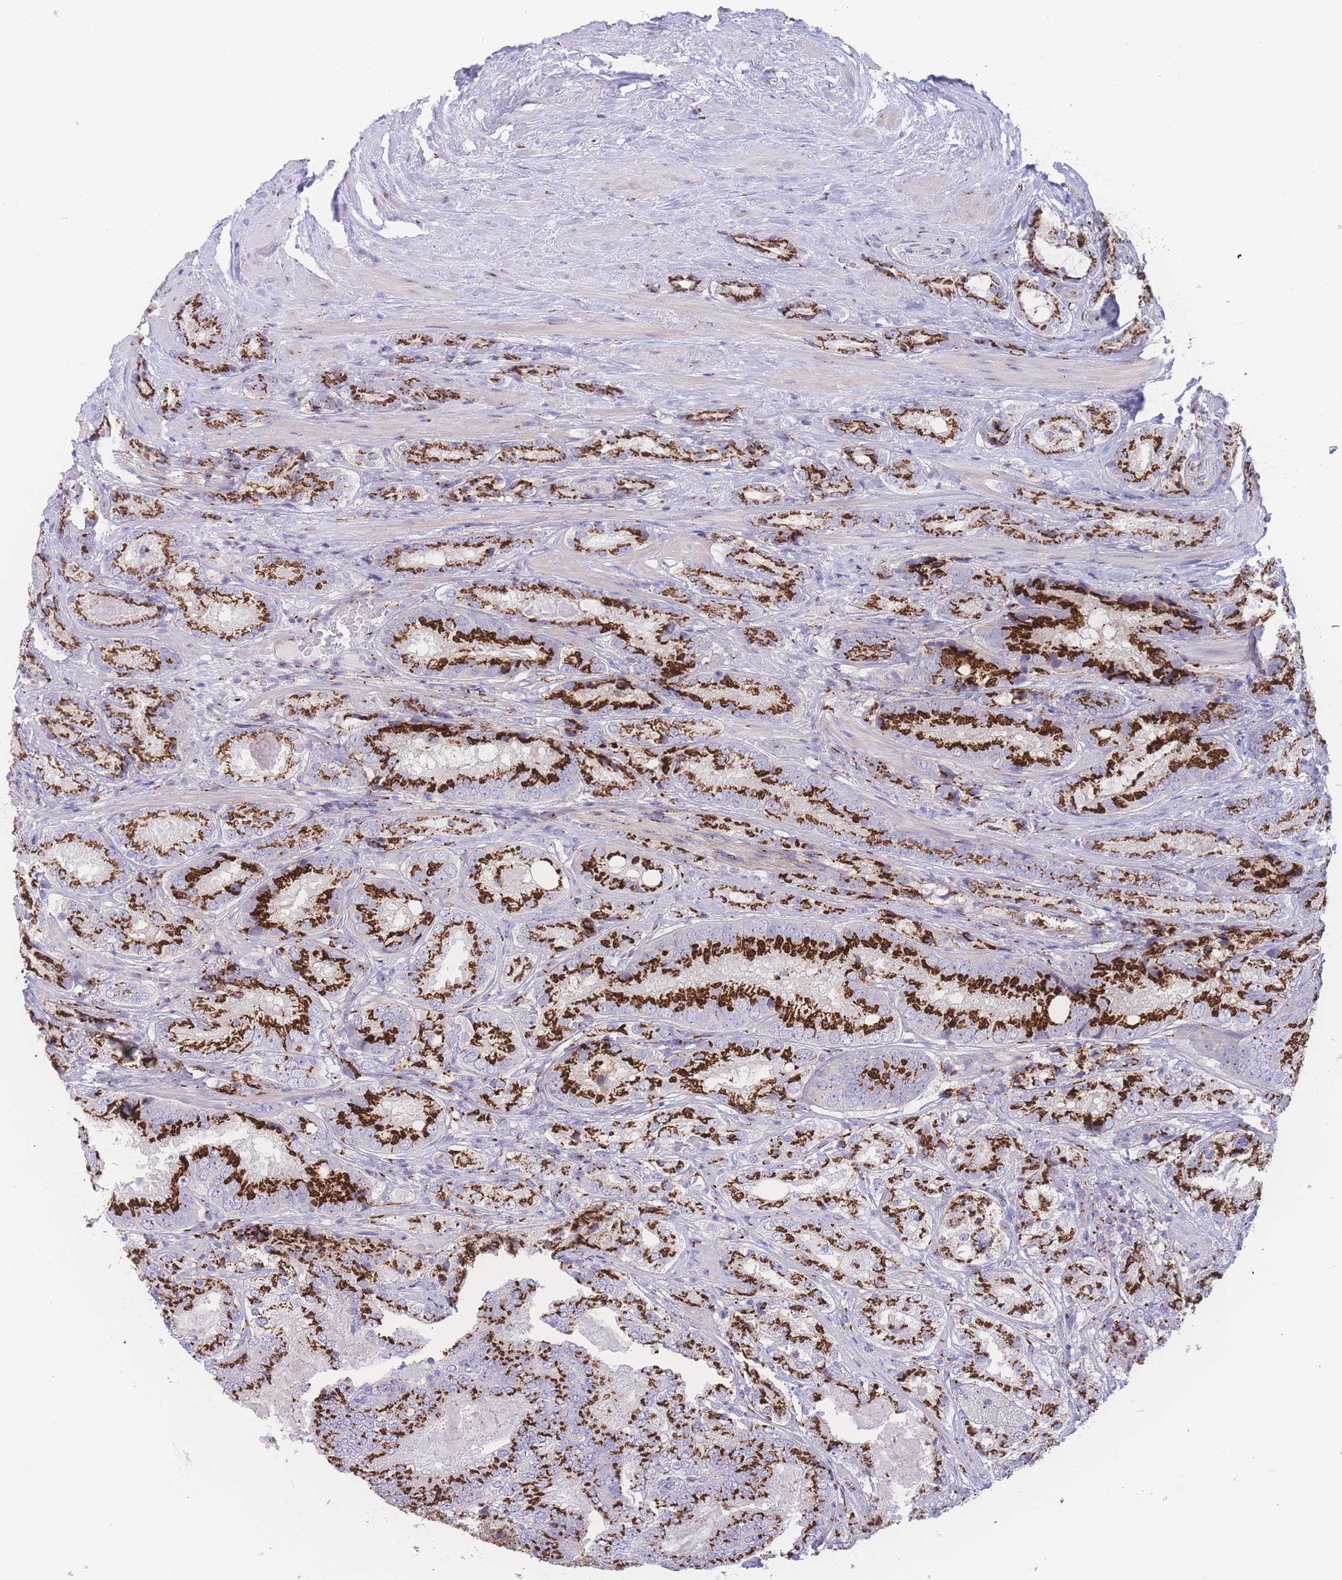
{"staining": {"intensity": "strong", "quantity": ">75%", "location": "cytoplasmic/membranous"}, "tissue": "prostate cancer", "cell_type": "Tumor cells", "image_type": "cancer", "snomed": [{"axis": "morphology", "description": "Adenocarcinoma, High grade"}, {"axis": "topography", "description": "Prostate"}], "caption": "Immunohistochemical staining of human prostate cancer (adenocarcinoma (high-grade)) displays high levels of strong cytoplasmic/membranous expression in about >75% of tumor cells.", "gene": "GOLM2", "patient": {"sex": "male", "age": 63}}